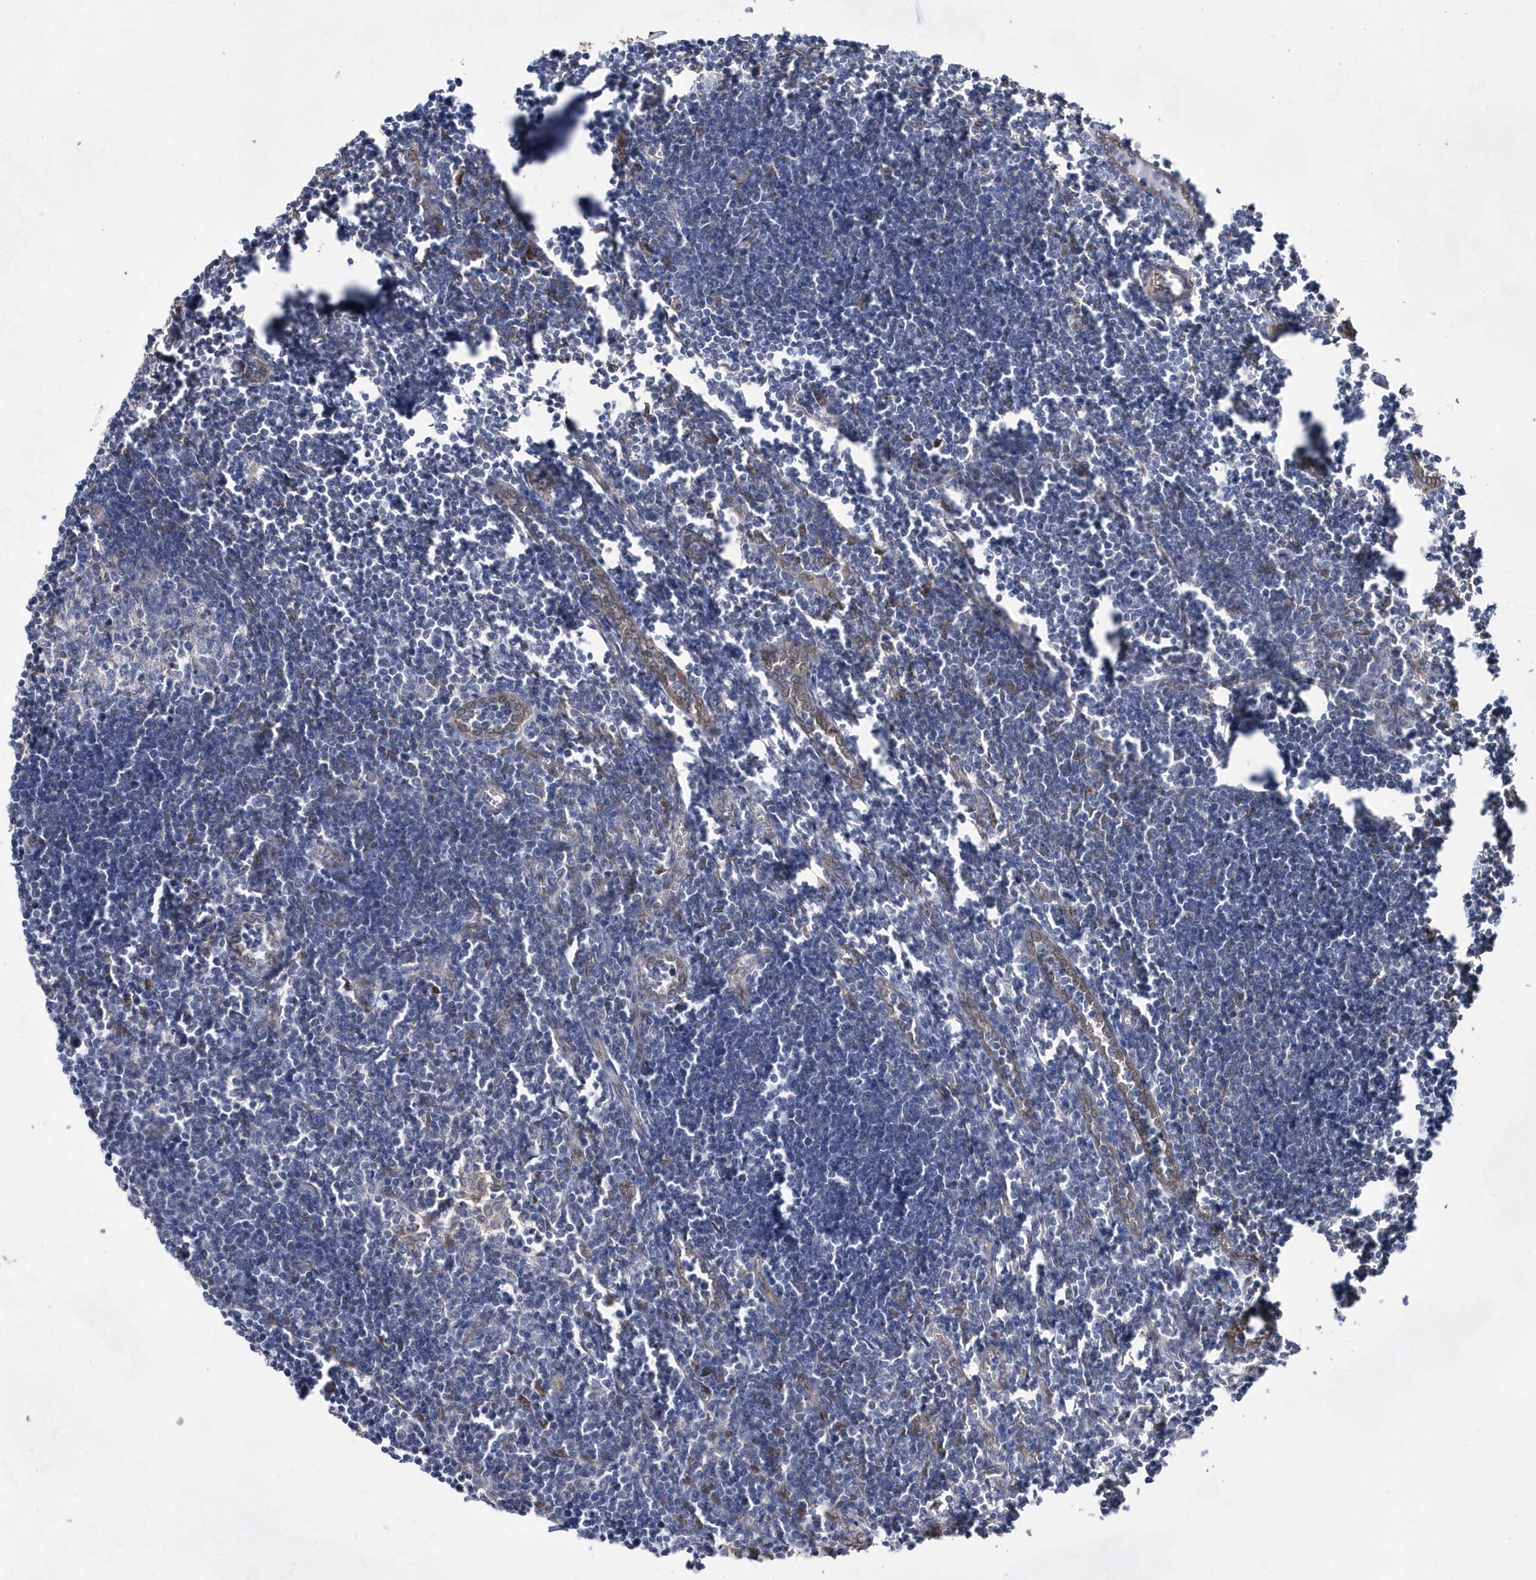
{"staining": {"intensity": "negative", "quantity": "none", "location": "none"}, "tissue": "lymph node", "cell_type": "Germinal center cells", "image_type": "normal", "snomed": [{"axis": "morphology", "description": "Normal tissue, NOS"}, {"axis": "morphology", "description": "Malignant melanoma, Metastatic site"}, {"axis": "topography", "description": "Lymph node"}], "caption": "This histopathology image is of normal lymph node stained with immunohistochemistry to label a protein in brown with the nuclei are counter-stained blue. There is no positivity in germinal center cells. (Stains: DAB (3,3'-diaminobenzidine) immunohistochemistry with hematoxylin counter stain, Microscopy: brightfield microscopy at high magnification).", "gene": "BDH2", "patient": {"sex": "male", "age": 41}}